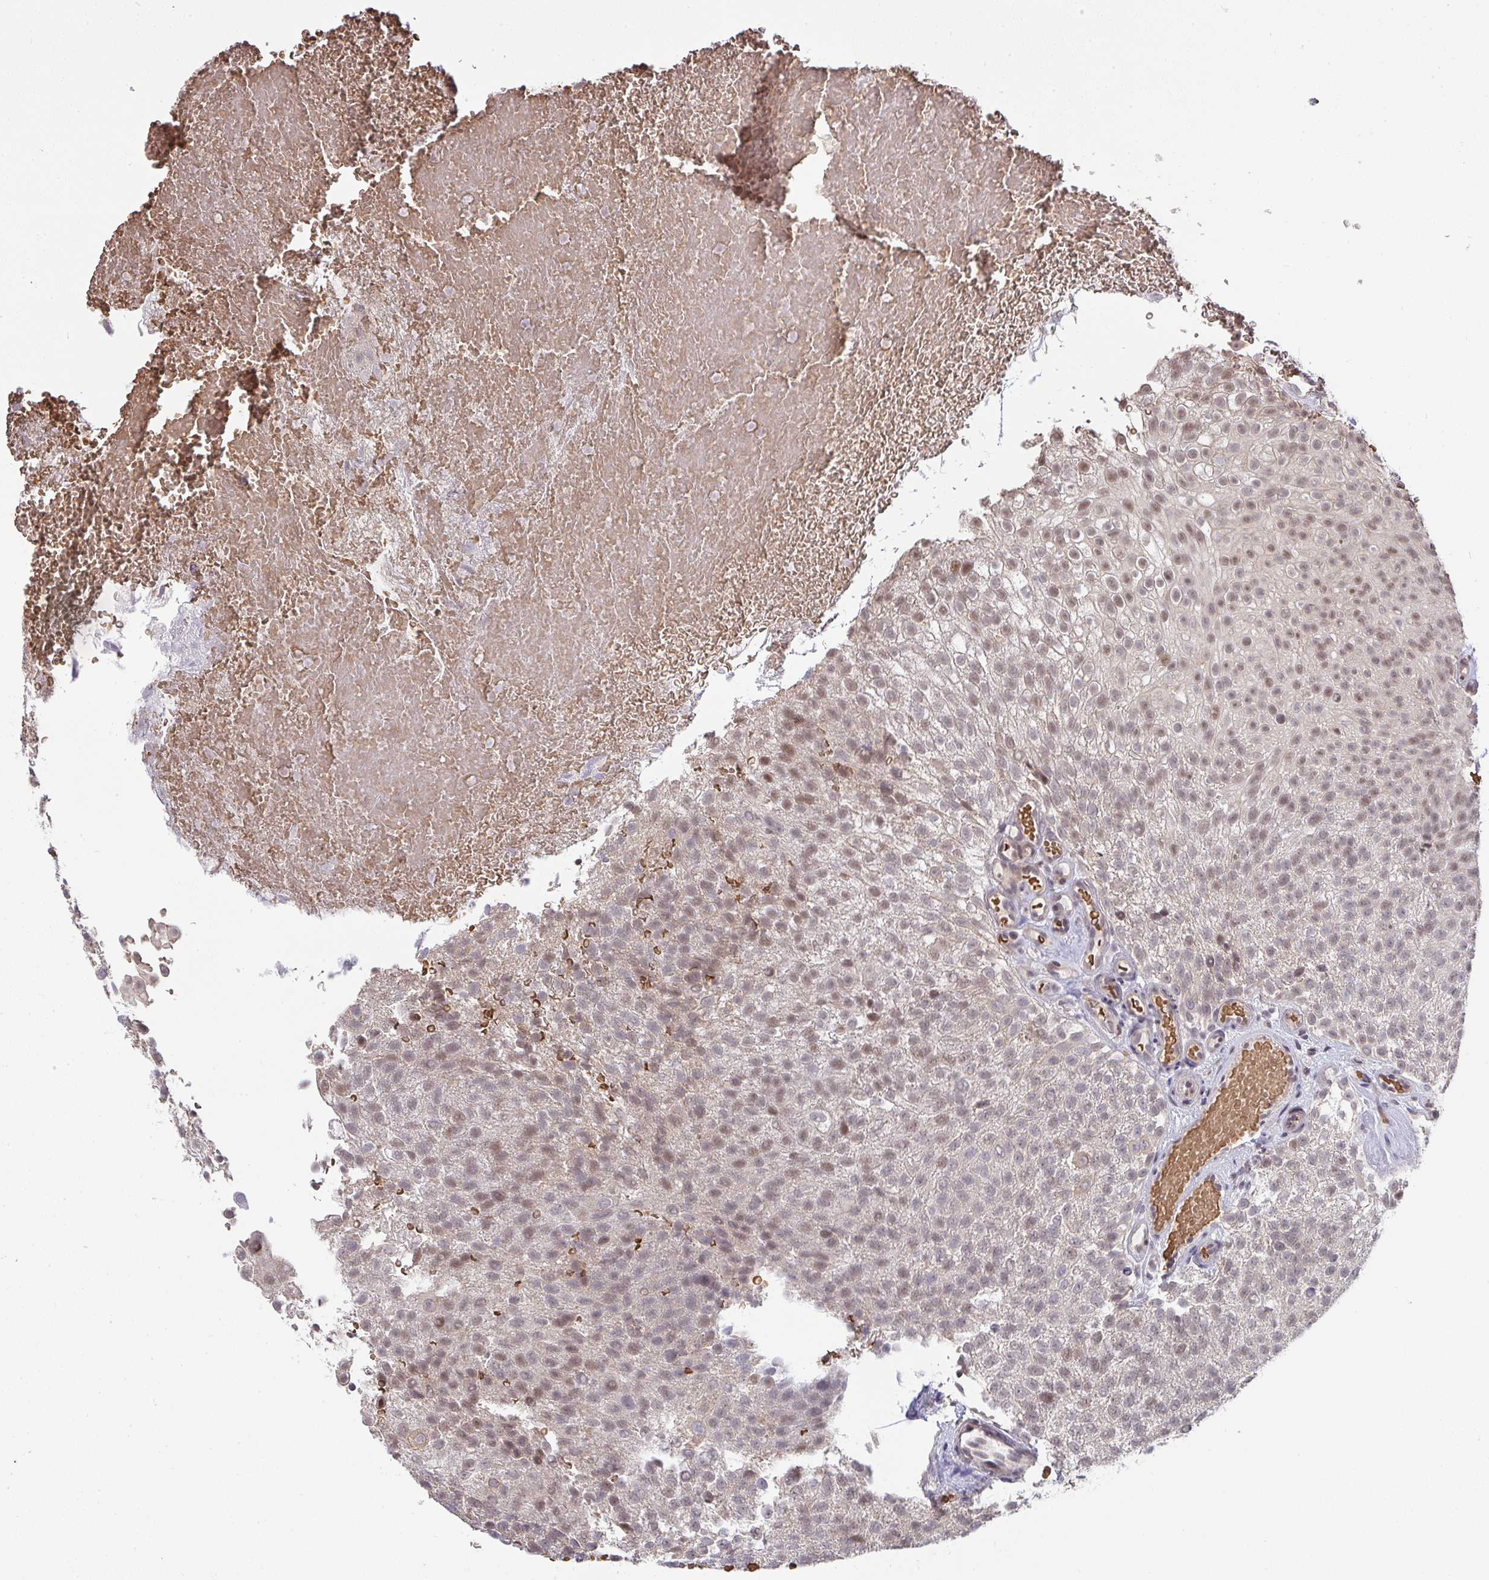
{"staining": {"intensity": "weak", "quantity": ">75%", "location": "cytoplasmic/membranous,nuclear"}, "tissue": "urothelial cancer", "cell_type": "Tumor cells", "image_type": "cancer", "snomed": [{"axis": "morphology", "description": "Urothelial carcinoma, Low grade"}, {"axis": "topography", "description": "Urinary bladder"}], "caption": "A brown stain labels weak cytoplasmic/membranous and nuclear positivity of a protein in human low-grade urothelial carcinoma tumor cells. The protein is shown in brown color, while the nuclei are stained blue.", "gene": "SAP30", "patient": {"sex": "male", "age": 78}}